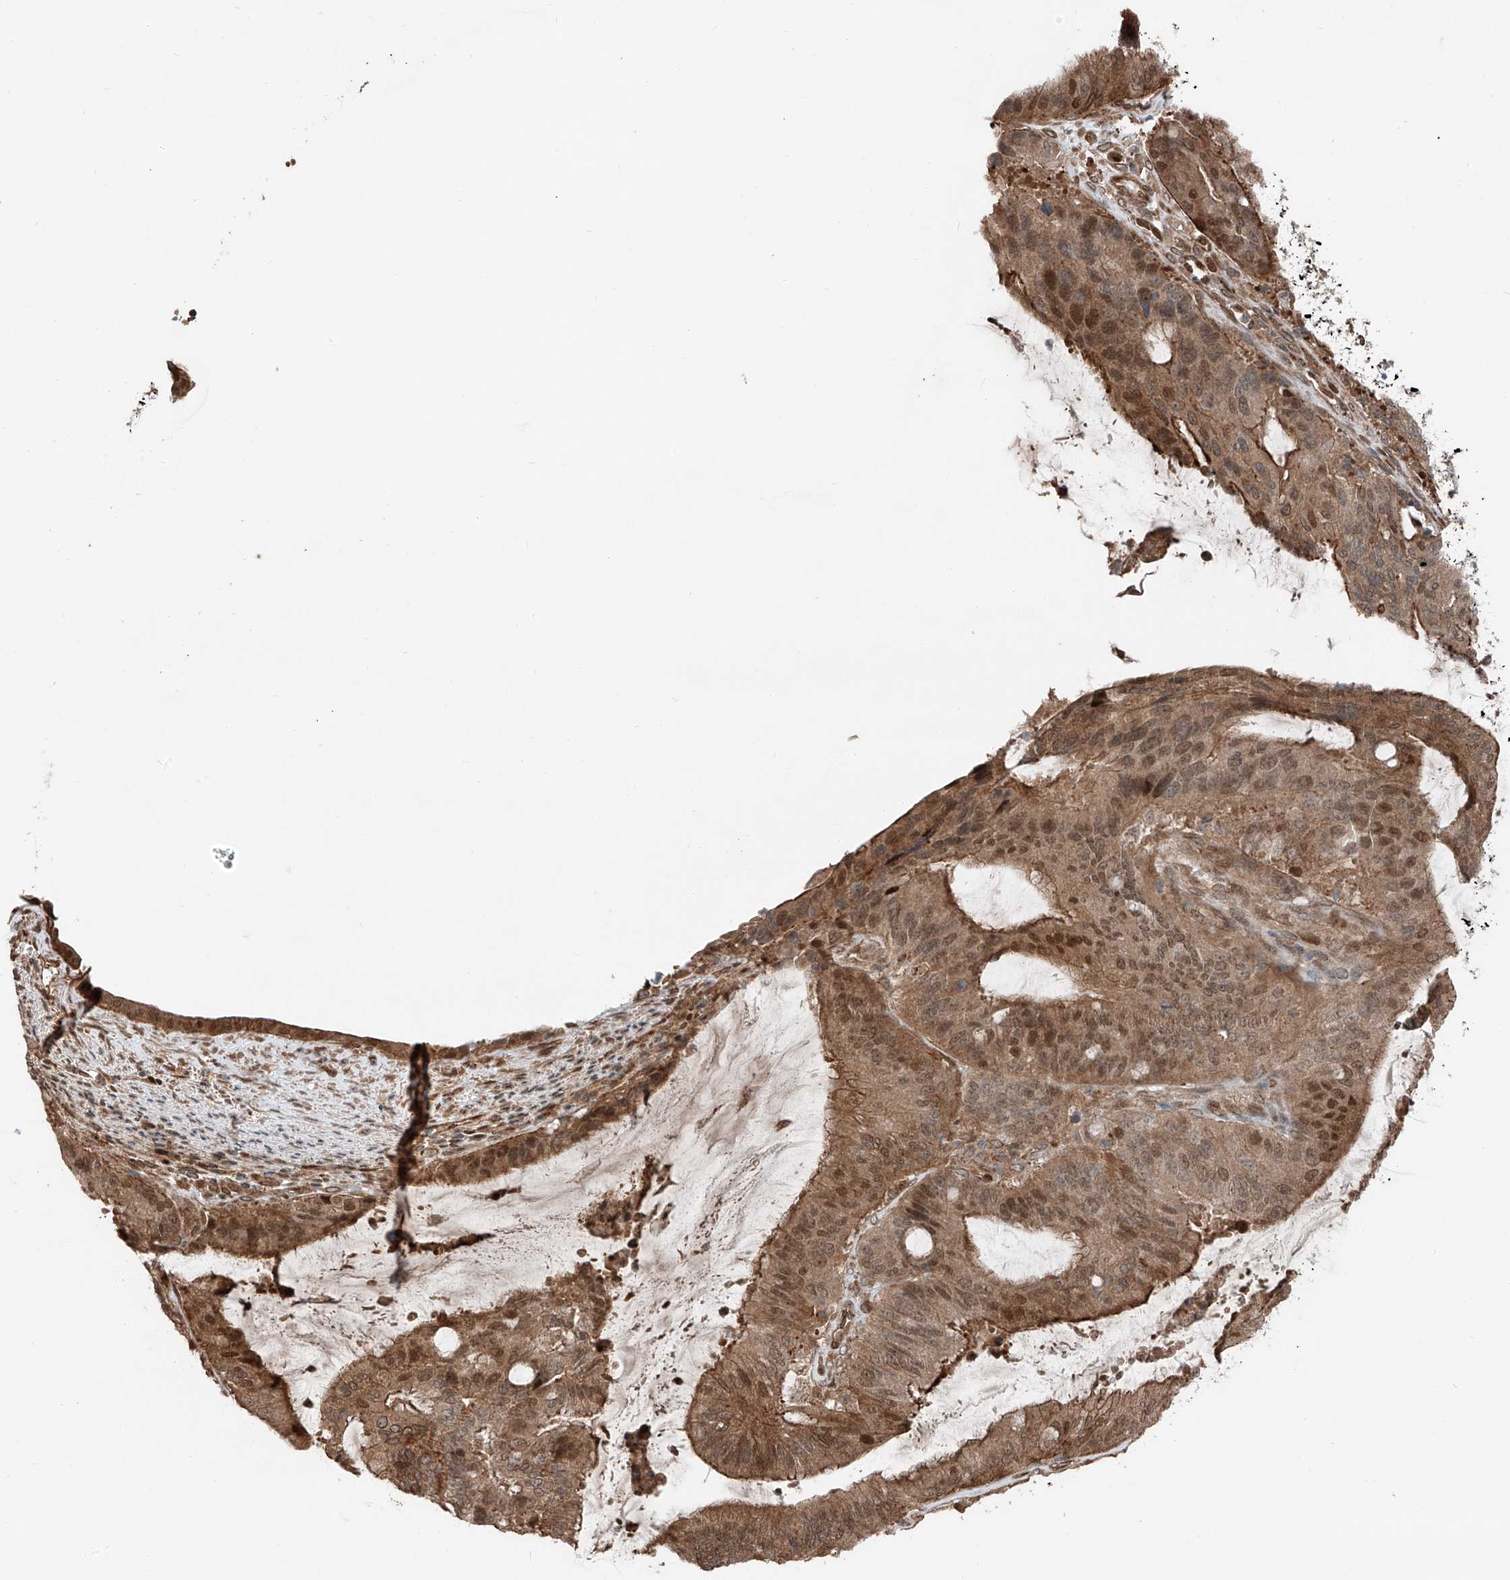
{"staining": {"intensity": "moderate", "quantity": ">75%", "location": "cytoplasmic/membranous,nuclear"}, "tissue": "liver cancer", "cell_type": "Tumor cells", "image_type": "cancer", "snomed": [{"axis": "morphology", "description": "Normal tissue, NOS"}, {"axis": "morphology", "description": "Cholangiocarcinoma"}, {"axis": "topography", "description": "Liver"}, {"axis": "topography", "description": "Peripheral nerve tissue"}], "caption": "A high-resolution micrograph shows immunohistochemistry (IHC) staining of cholangiocarcinoma (liver), which displays moderate cytoplasmic/membranous and nuclear staining in approximately >75% of tumor cells. (Stains: DAB (3,3'-diaminobenzidine) in brown, nuclei in blue, Microscopy: brightfield microscopy at high magnification).", "gene": "CEP162", "patient": {"sex": "female", "age": 73}}